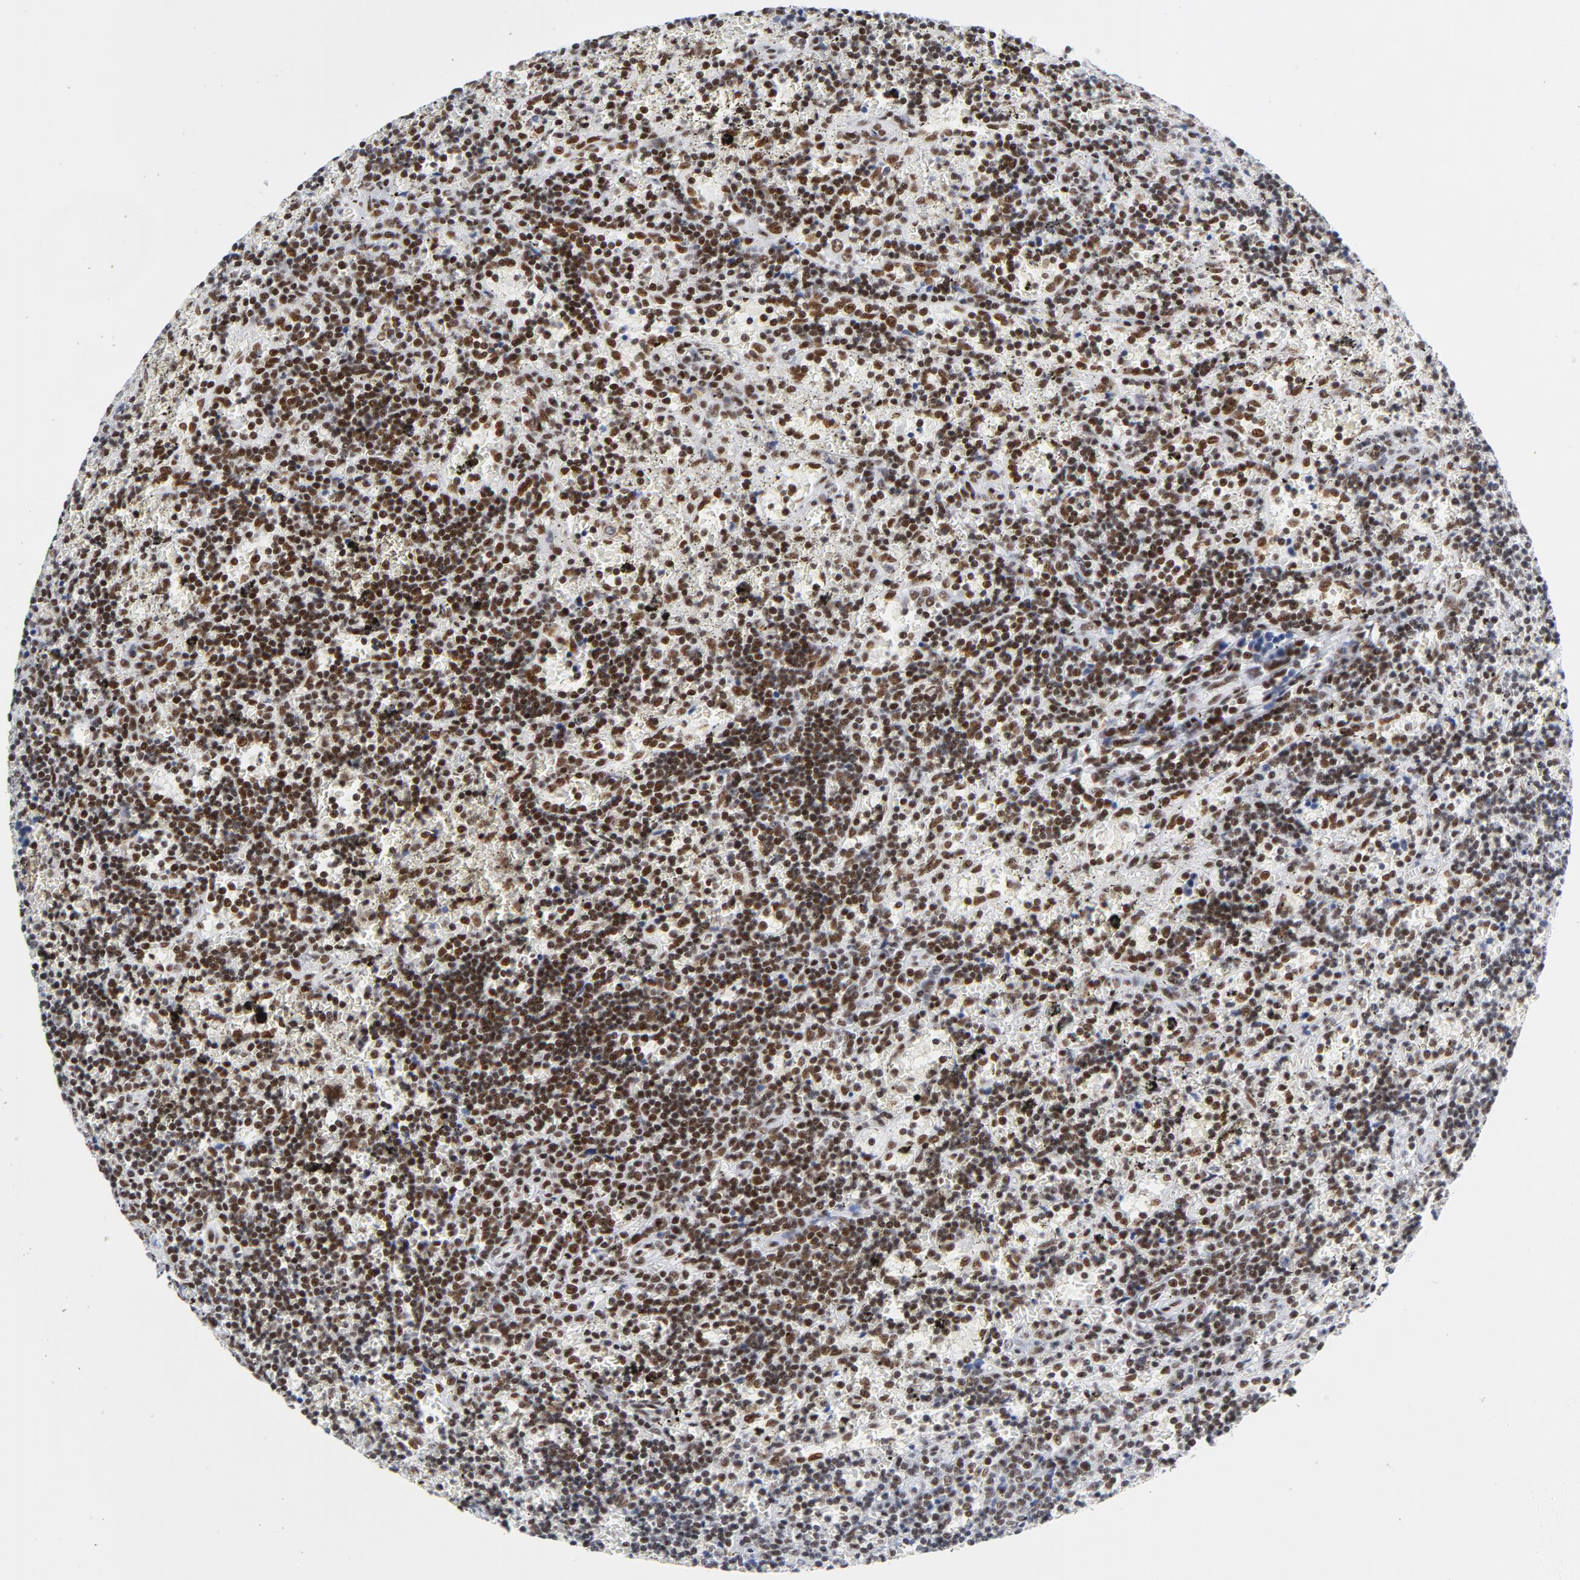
{"staining": {"intensity": "strong", "quantity": ">75%", "location": "nuclear"}, "tissue": "lymphoma", "cell_type": "Tumor cells", "image_type": "cancer", "snomed": [{"axis": "morphology", "description": "Malignant lymphoma, non-Hodgkin's type, Low grade"}, {"axis": "topography", "description": "Spleen"}], "caption": "Low-grade malignant lymphoma, non-Hodgkin's type stained with DAB (3,3'-diaminobenzidine) immunohistochemistry exhibits high levels of strong nuclear staining in about >75% of tumor cells.", "gene": "XRCC5", "patient": {"sex": "male", "age": 60}}